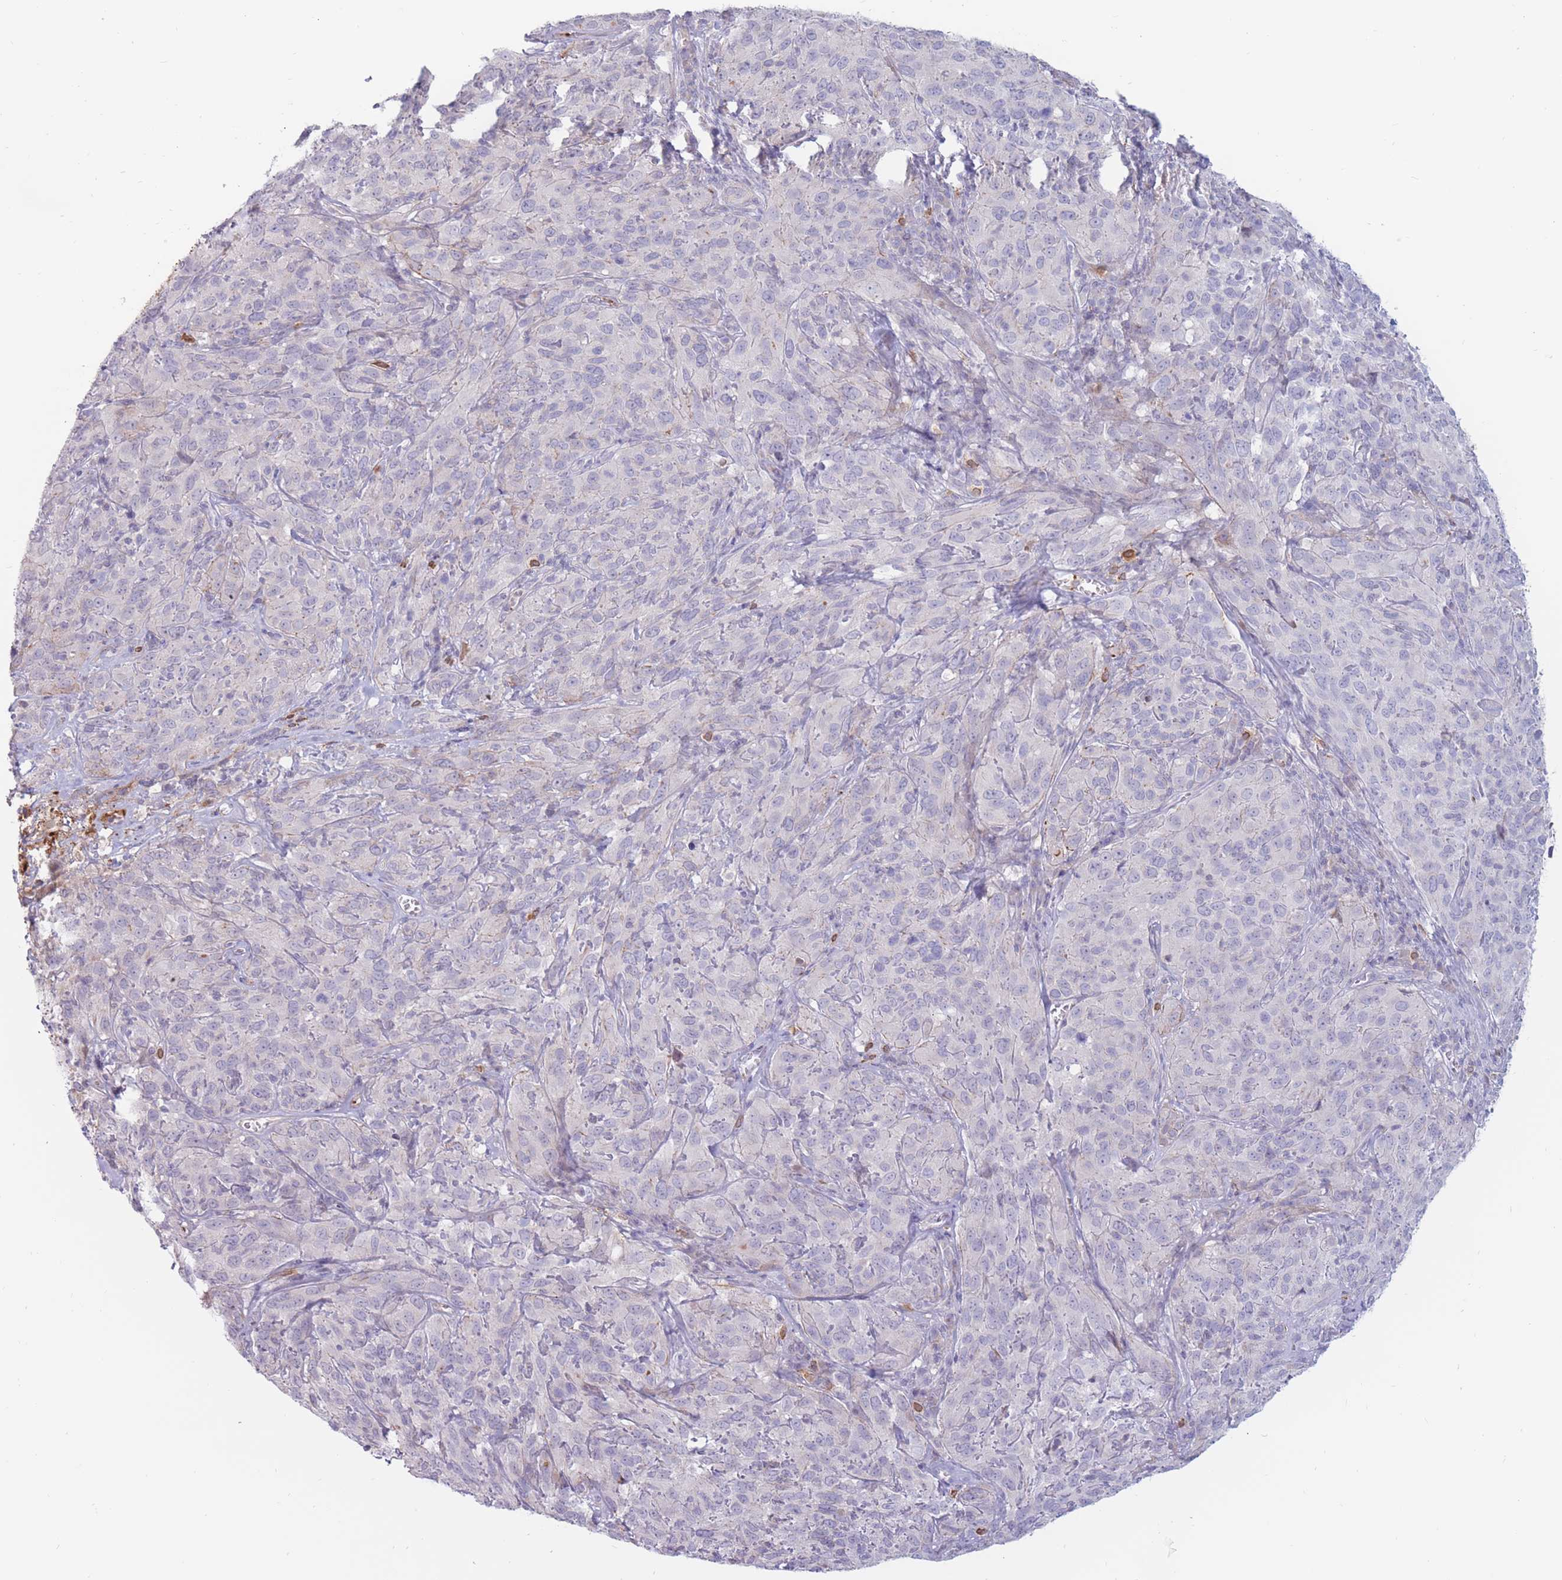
{"staining": {"intensity": "negative", "quantity": "none", "location": "none"}, "tissue": "cervical cancer", "cell_type": "Tumor cells", "image_type": "cancer", "snomed": [{"axis": "morphology", "description": "Squamous cell carcinoma, NOS"}, {"axis": "topography", "description": "Cervix"}], "caption": "This is an immunohistochemistry (IHC) micrograph of cervical cancer. There is no expression in tumor cells.", "gene": "PTGDR", "patient": {"sex": "female", "age": 51}}